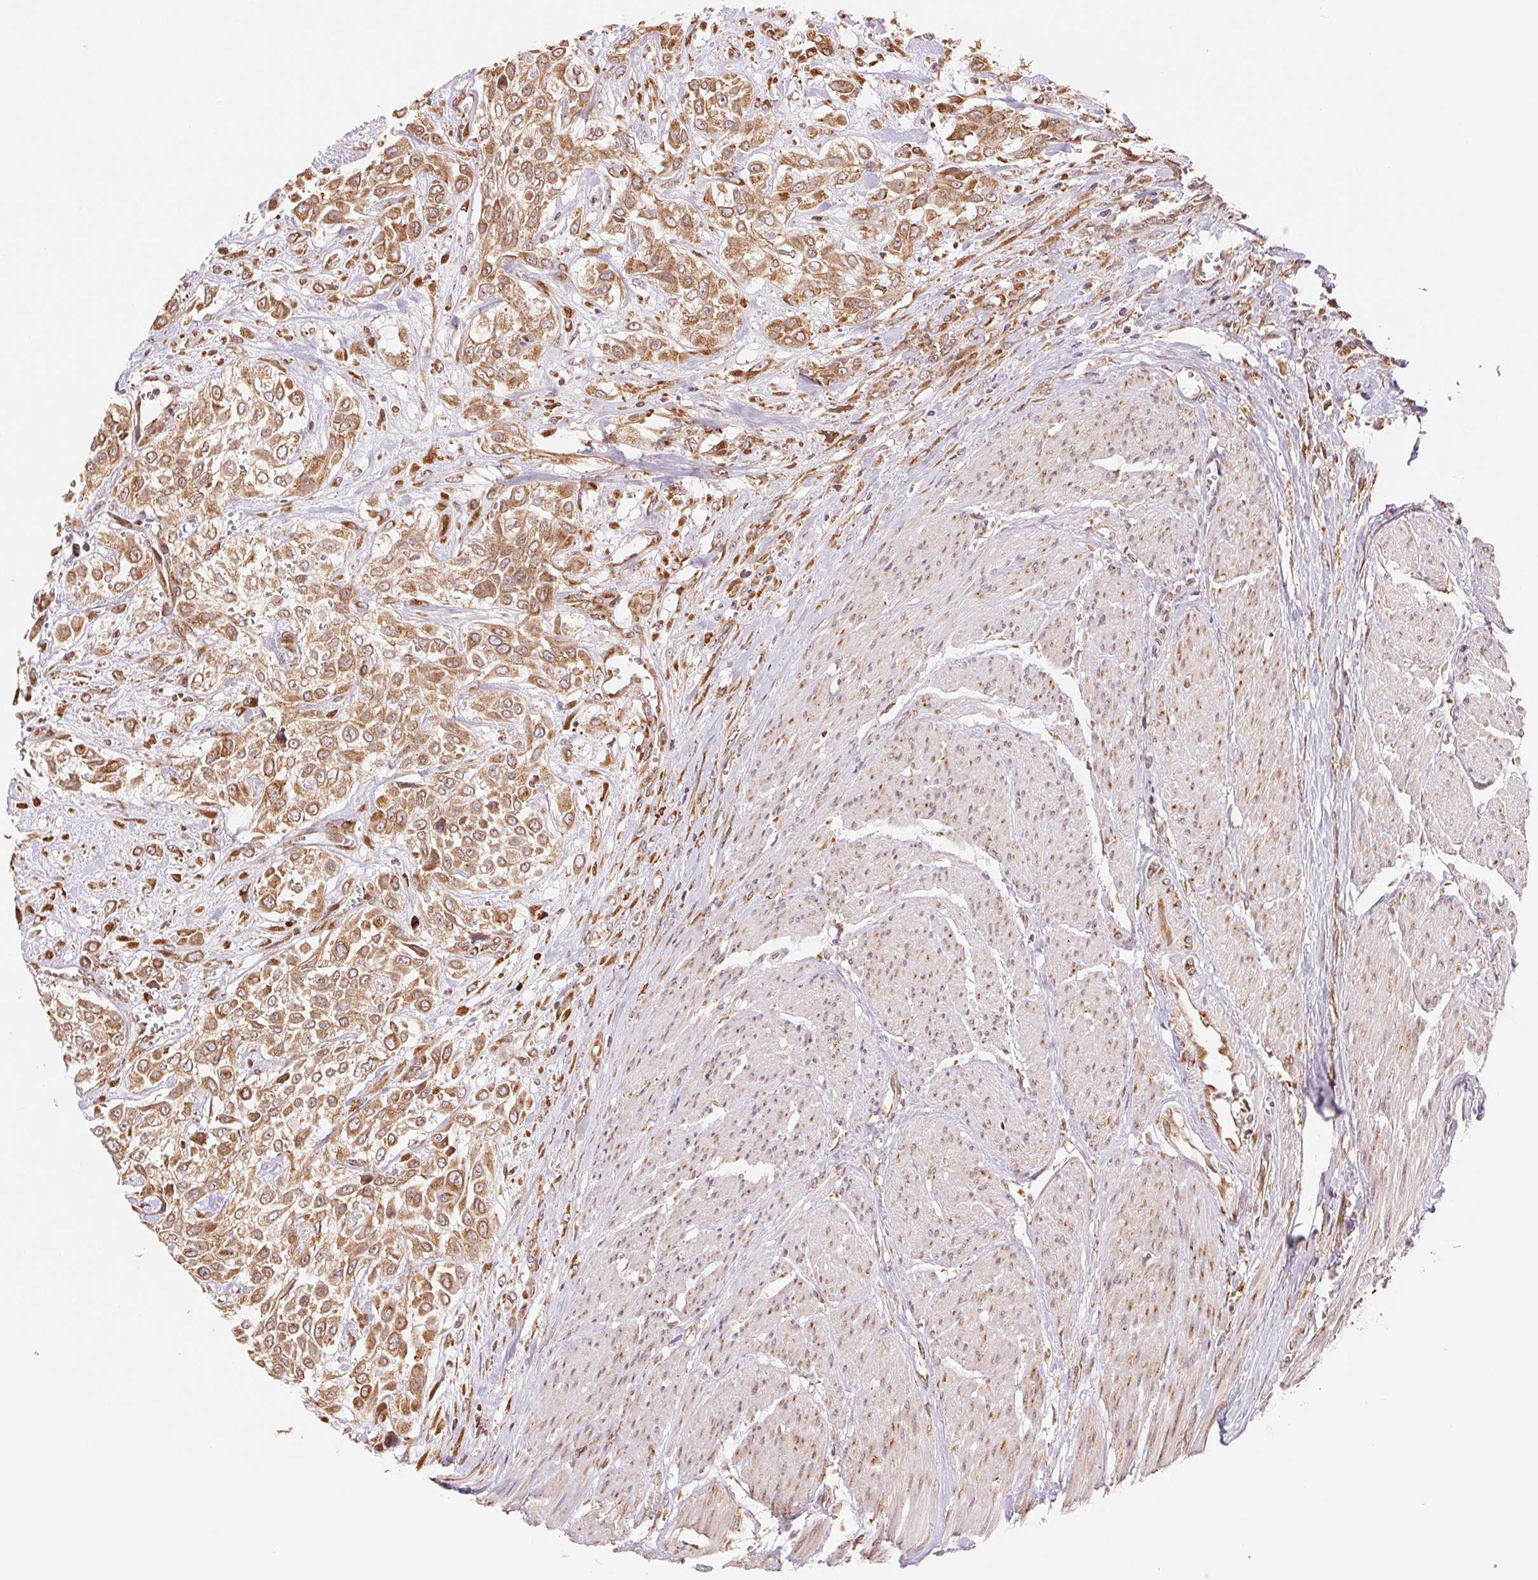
{"staining": {"intensity": "moderate", "quantity": ">75%", "location": "cytoplasmic/membranous"}, "tissue": "urothelial cancer", "cell_type": "Tumor cells", "image_type": "cancer", "snomed": [{"axis": "morphology", "description": "Urothelial carcinoma, High grade"}, {"axis": "topography", "description": "Urinary bladder"}], "caption": "A histopathology image of human urothelial carcinoma (high-grade) stained for a protein shows moderate cytoplasmic/membranous brown staining in tumor cells.", "gene": "RPN1", "patient": {"sex": "male", "age": 57}}